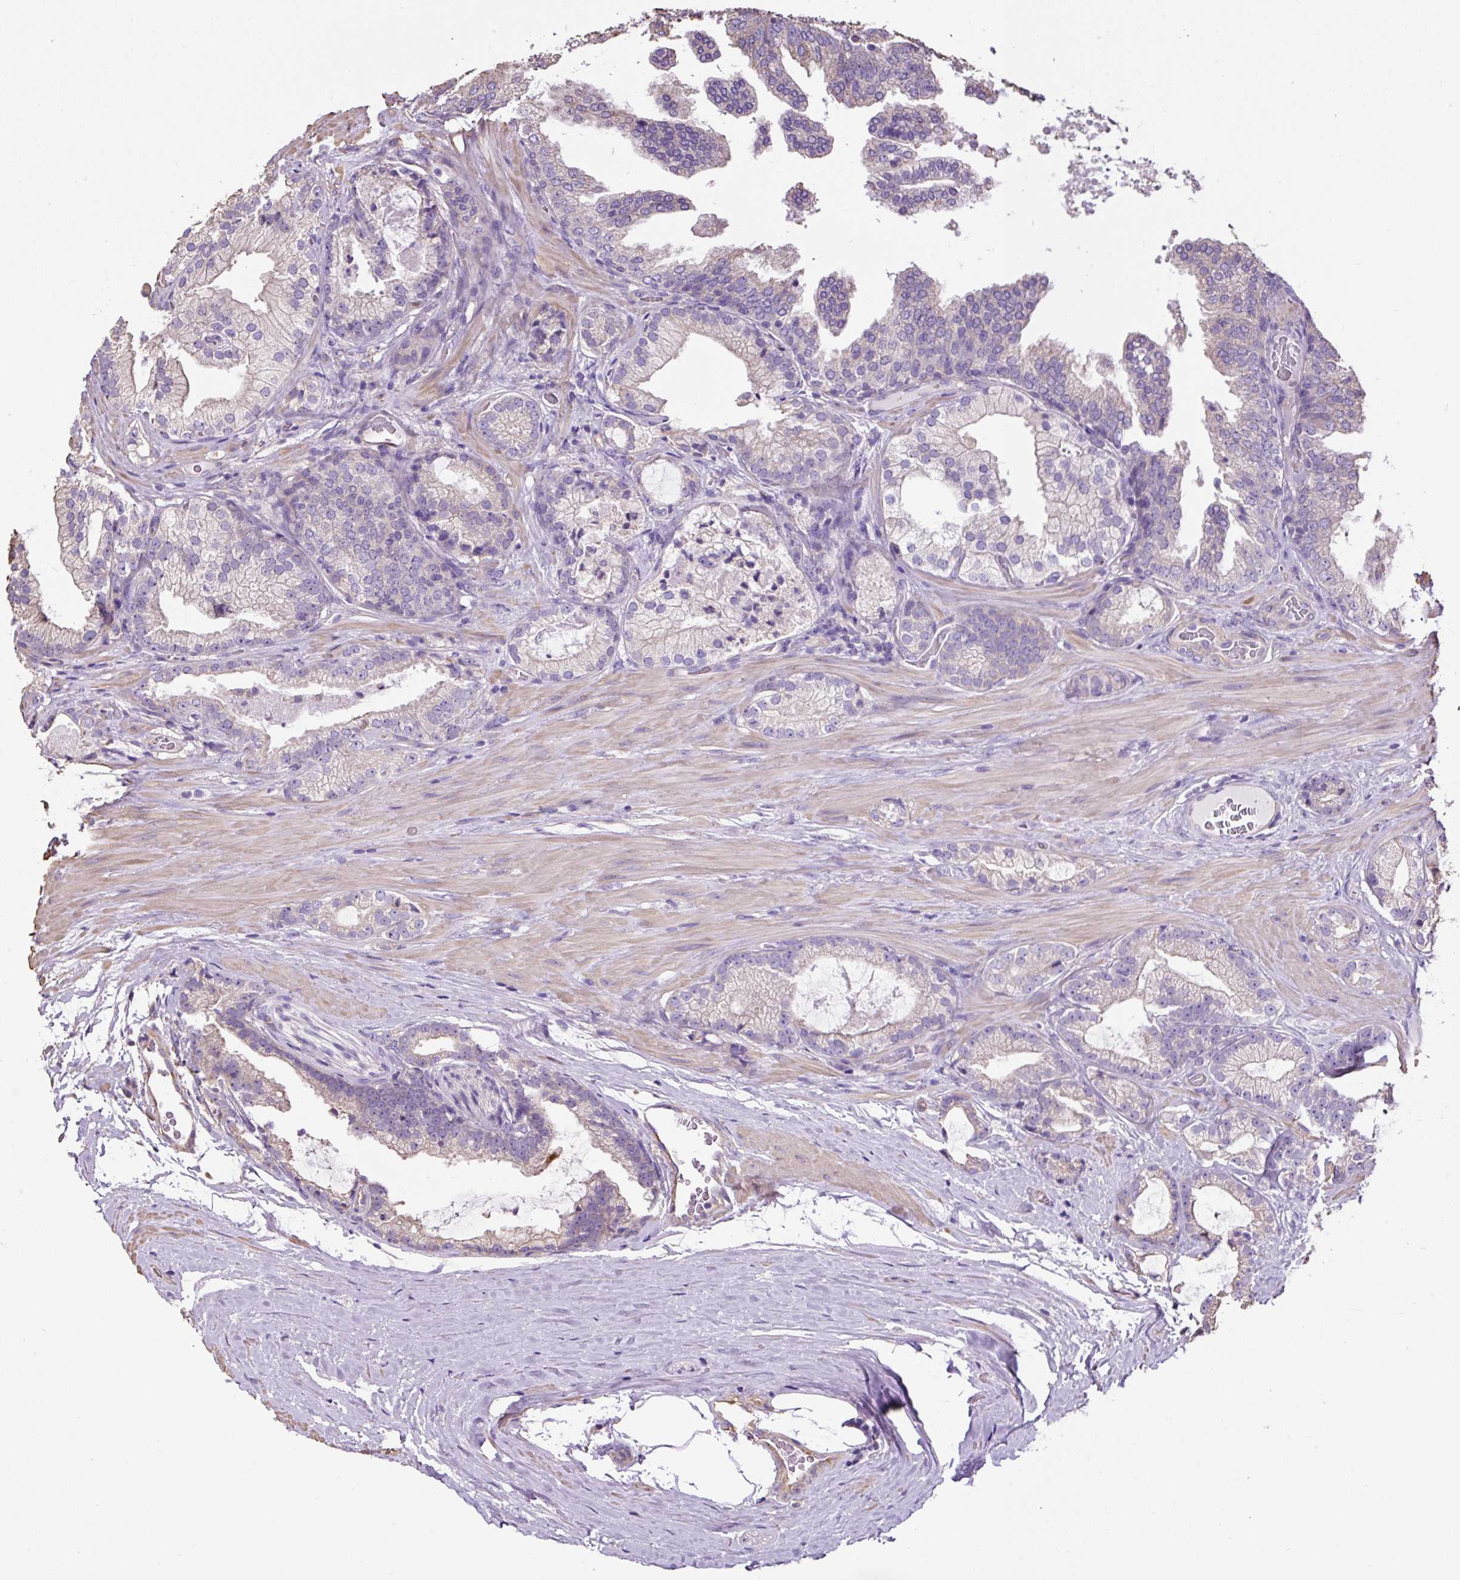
{"staining": {"intensity": "negative", "quantity": "none", "location": "none"}, "tissue": "prostate cancer", "cell_type": "Tumor cells", "image_type": "cancer", "snomed": [{"axis": "morphology", "description": "Adenocarcinoma, High grade"}, {"axis": "topography", "description": "Prostate"}], "caption": "Immunohistochemistry (IHC) of human prostate high-grade adenocarcinoma exhibits no expression in tumor cells.", "gene": "PDIA2", "patient": {"sex": "male", "age": 68}}